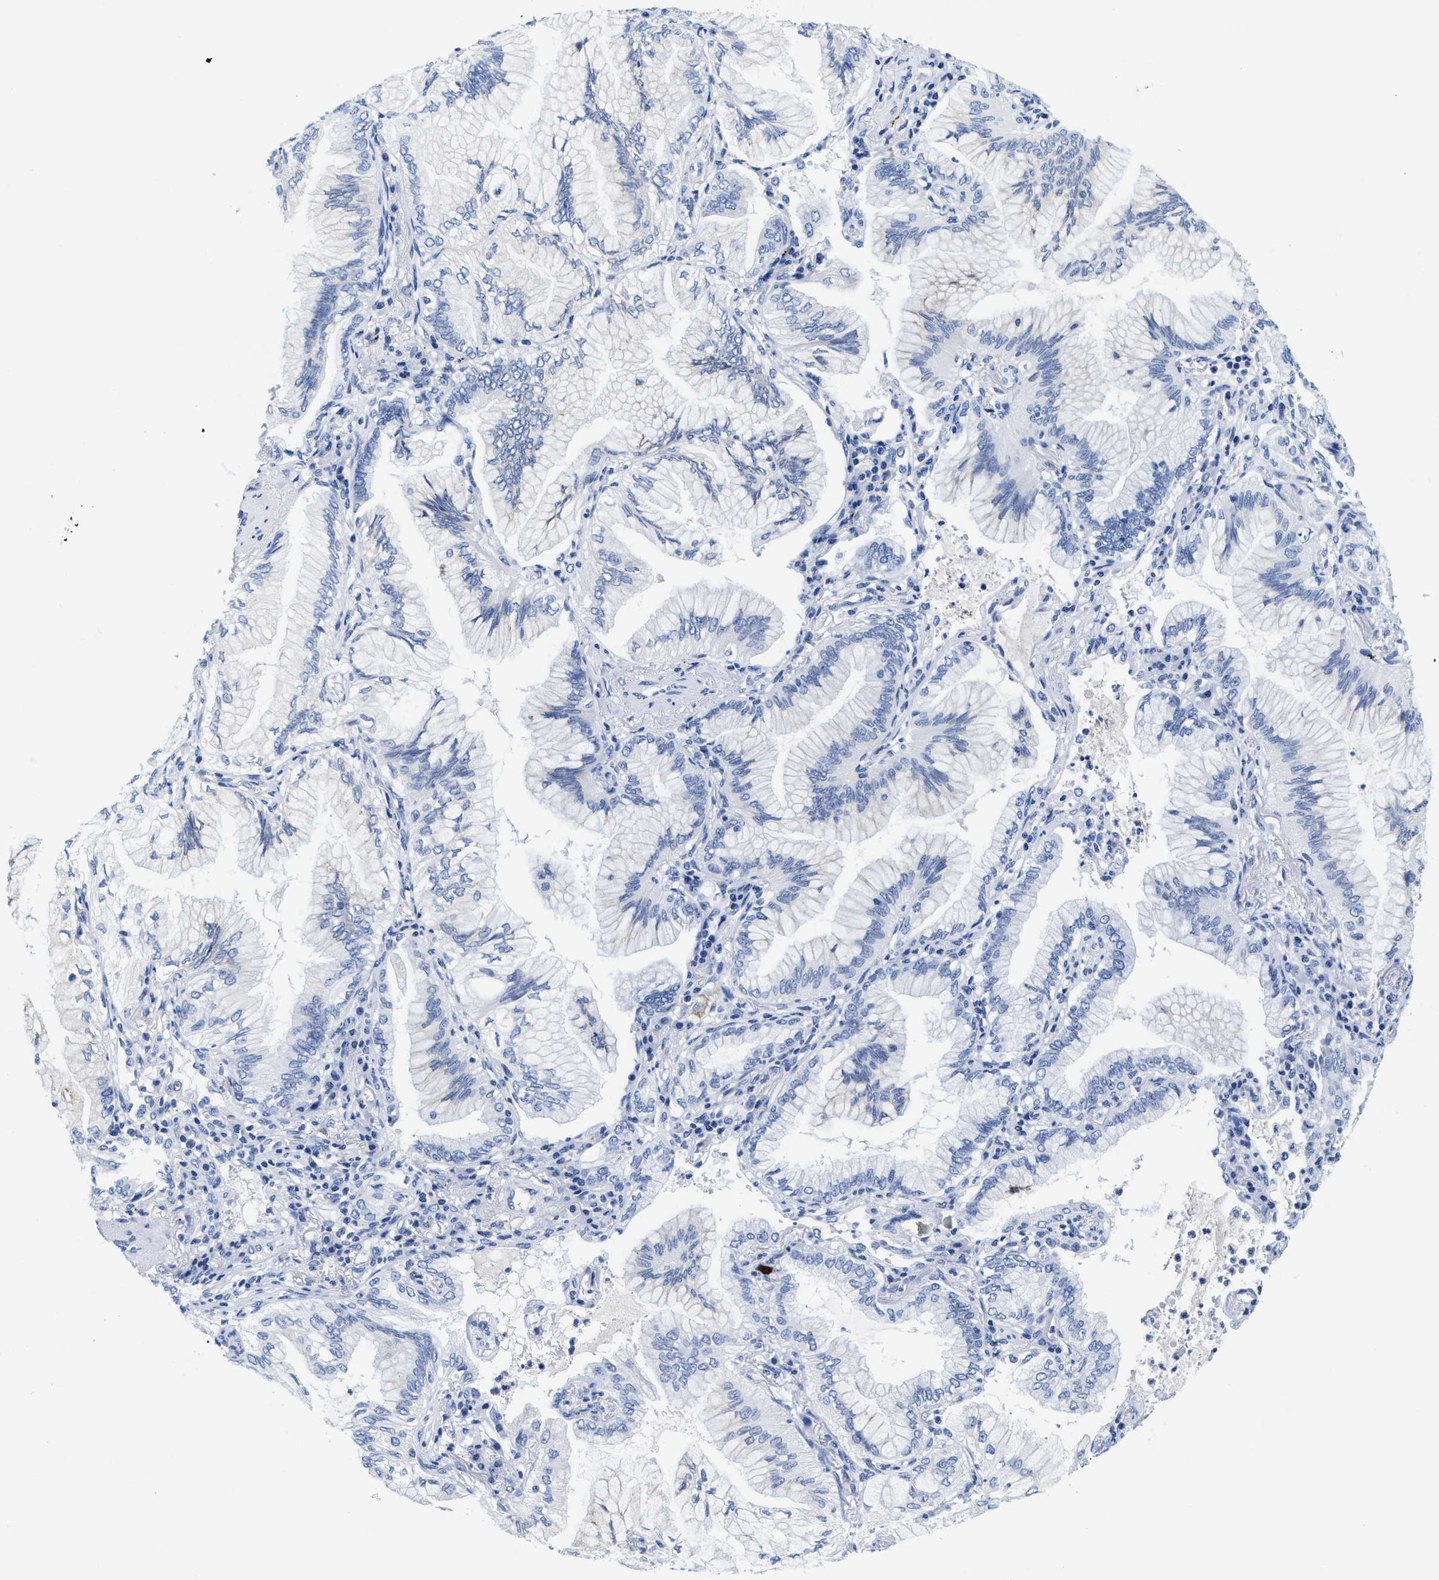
{"staining": {"intensity": "negative", "quantity": "none", "location": "none"}, "tissue": "lung cancer", "cell_type": "Tumor cells", "image_type": "cancer", "snomed": [{"axis": "morphology", "description": "Adenocarcinoma, NOS"}, {"axis": "topography", "description": "Lung"}], "caption": "Lung cancer (adenocarcinoma) was stained to show a protein in brown. There is no significant expression in tumor cells. Brightfield microscopy of immunohistochemistry stained with DAB (3,3'-diaminobenzidine) (brown) and hematoxylin (blue), captured at high magnification.", "gene": "TTC3", "patient": {"sex": "female", "age": 70}}